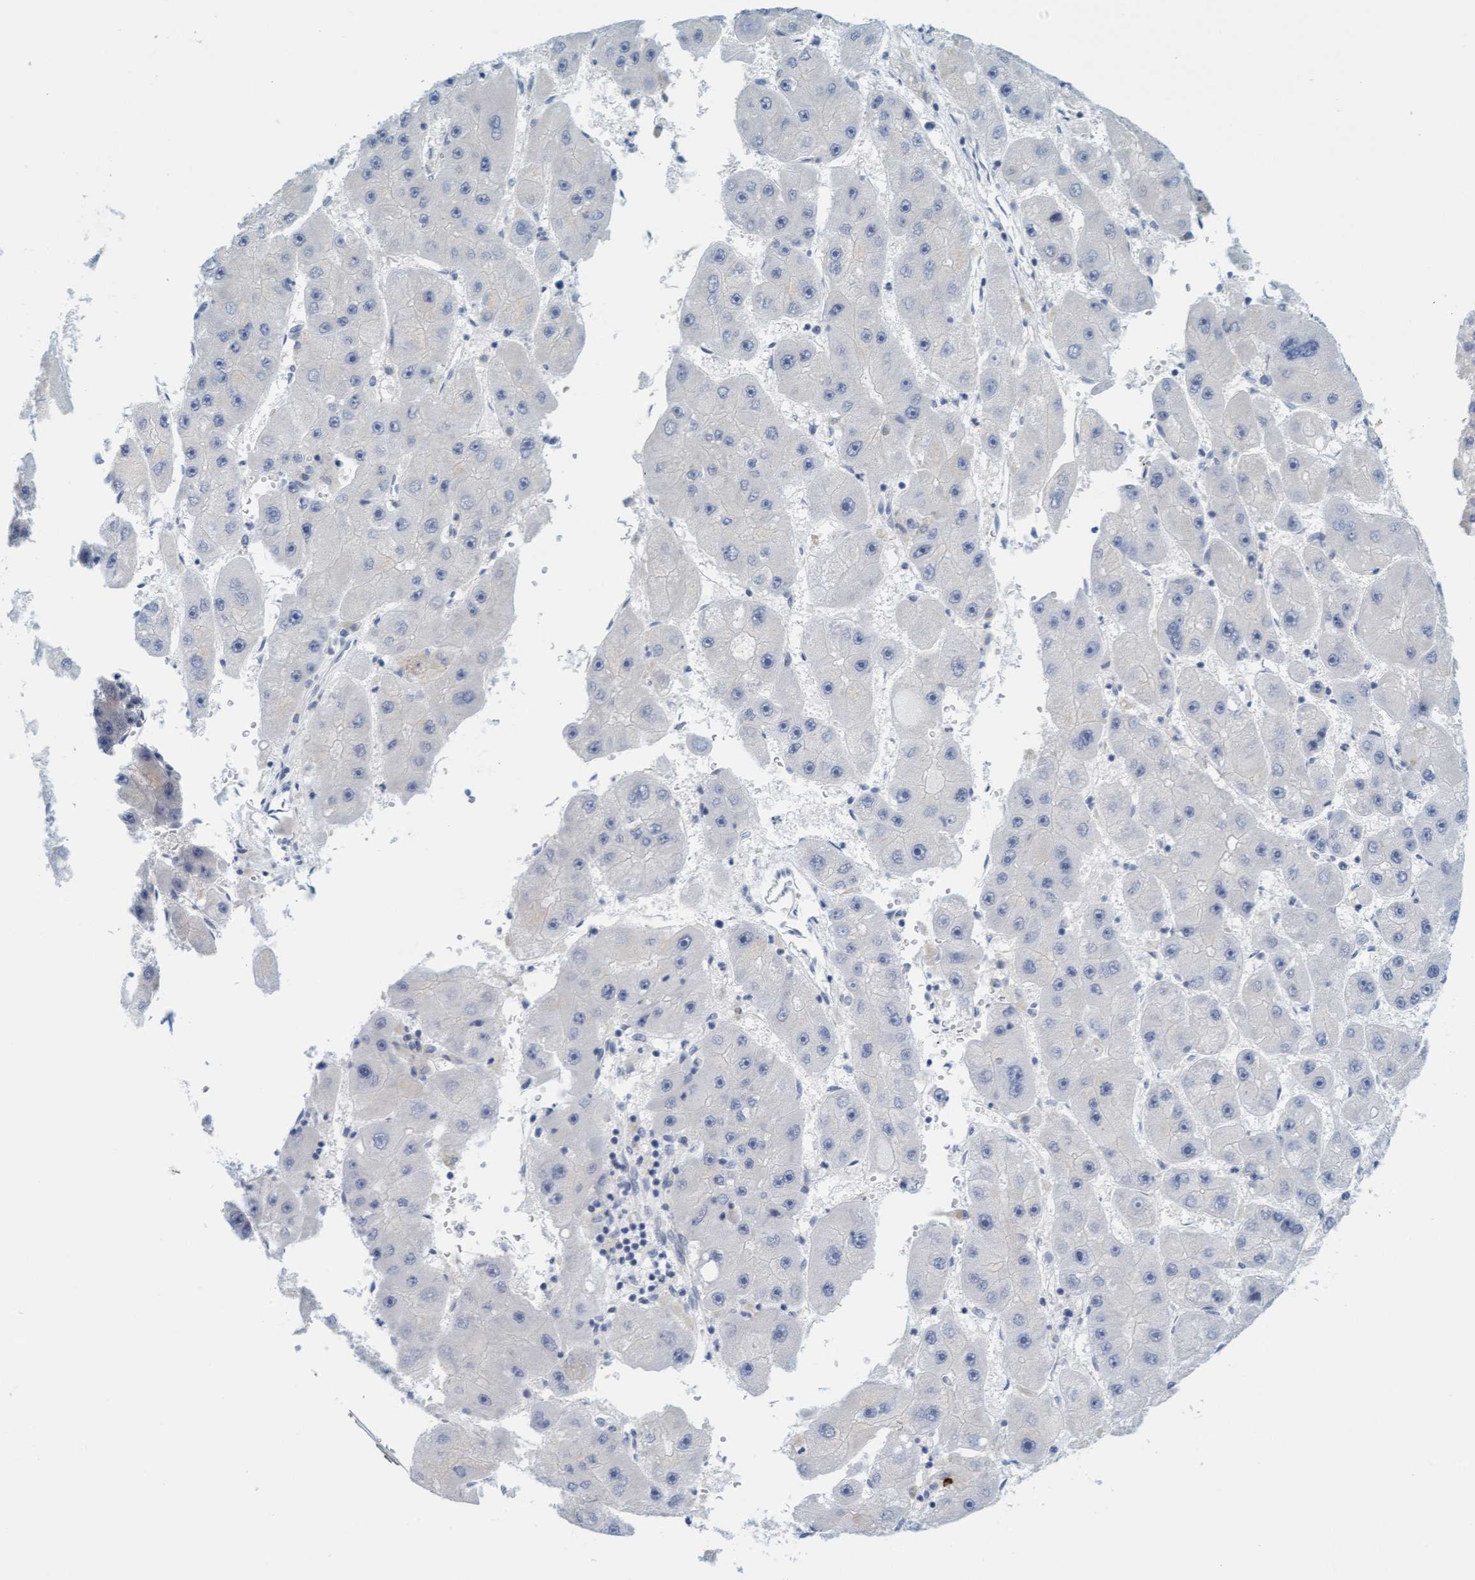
{"staining": {"intensity": "negative", "quantity": "none", "location": "none"}, "tissue": "liver cancer", "cell_type": "Tumor cells", "image_type": "cancer", "snomed": [{"axis": "morphology", "description": "Carcinoma, Hepatocellular, NOS"}, {"axis": "topography", "description": "Liver"}], "caption": "High magnification brightfield microscopy of liver cancer stained with DAB (brown) and counterstained with hematoxylin (blue): tumor cells show no significant expression. (DAB IHC, high magnification).", "gene": "CPA3", "patient": {"sex": "female", "age": 61}}